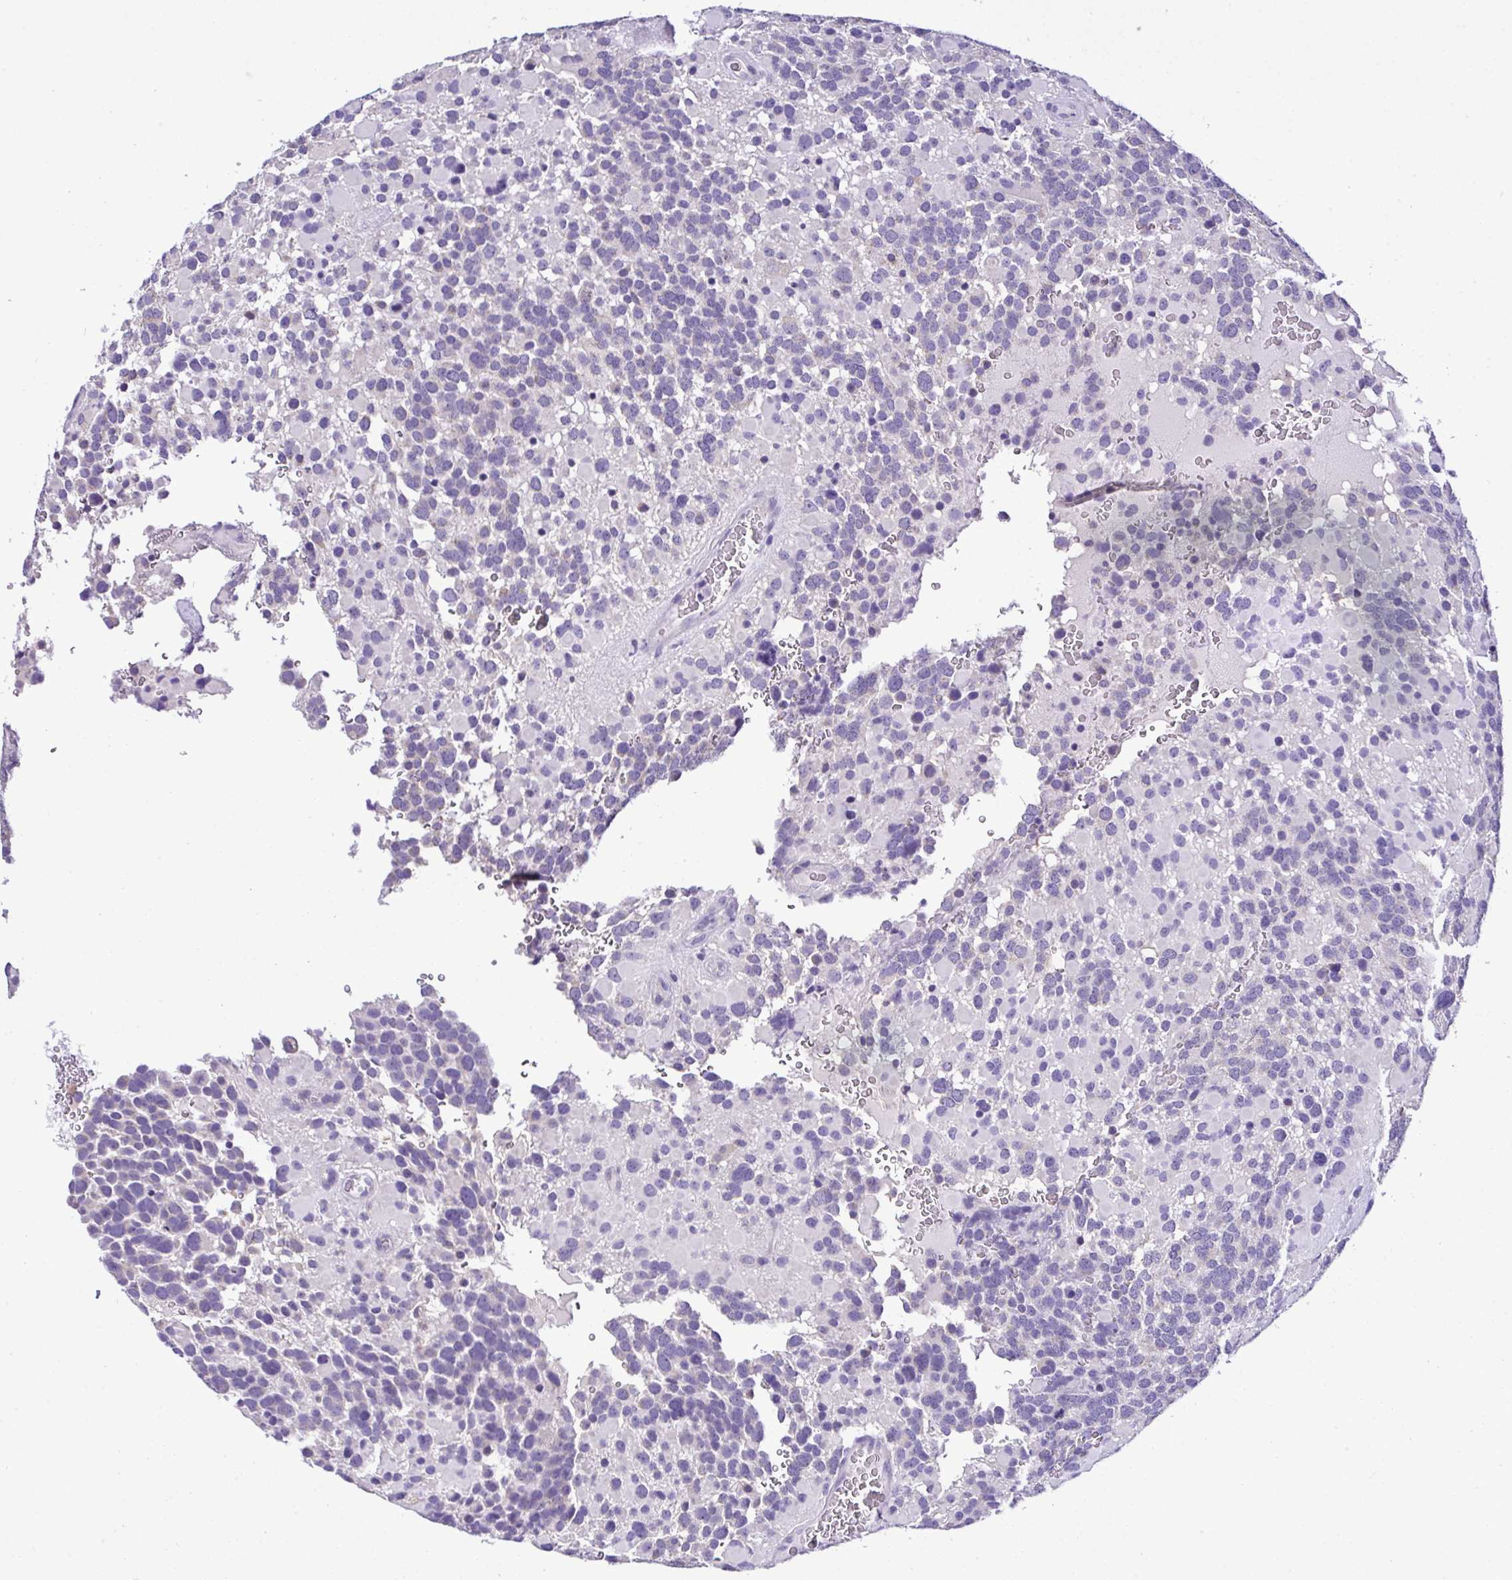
{"staining": {"intensity": "negative", "quantity": "none", "location": "none"}, "tissue": "glioma", "cell_type": "Tumor cells", "image_type": "cancer", "snomed": [{"axis": "morphology", "description": "Glioma, malignant, High grade"}, {"axis": "topography", "description": "Brain"}], "caption": "The photomicrograph shows no staining of tumor cells in high-grade glioma (malignant).", "gene": "ST8SIA2", "patient": {"sex": "female", "age": 40}}